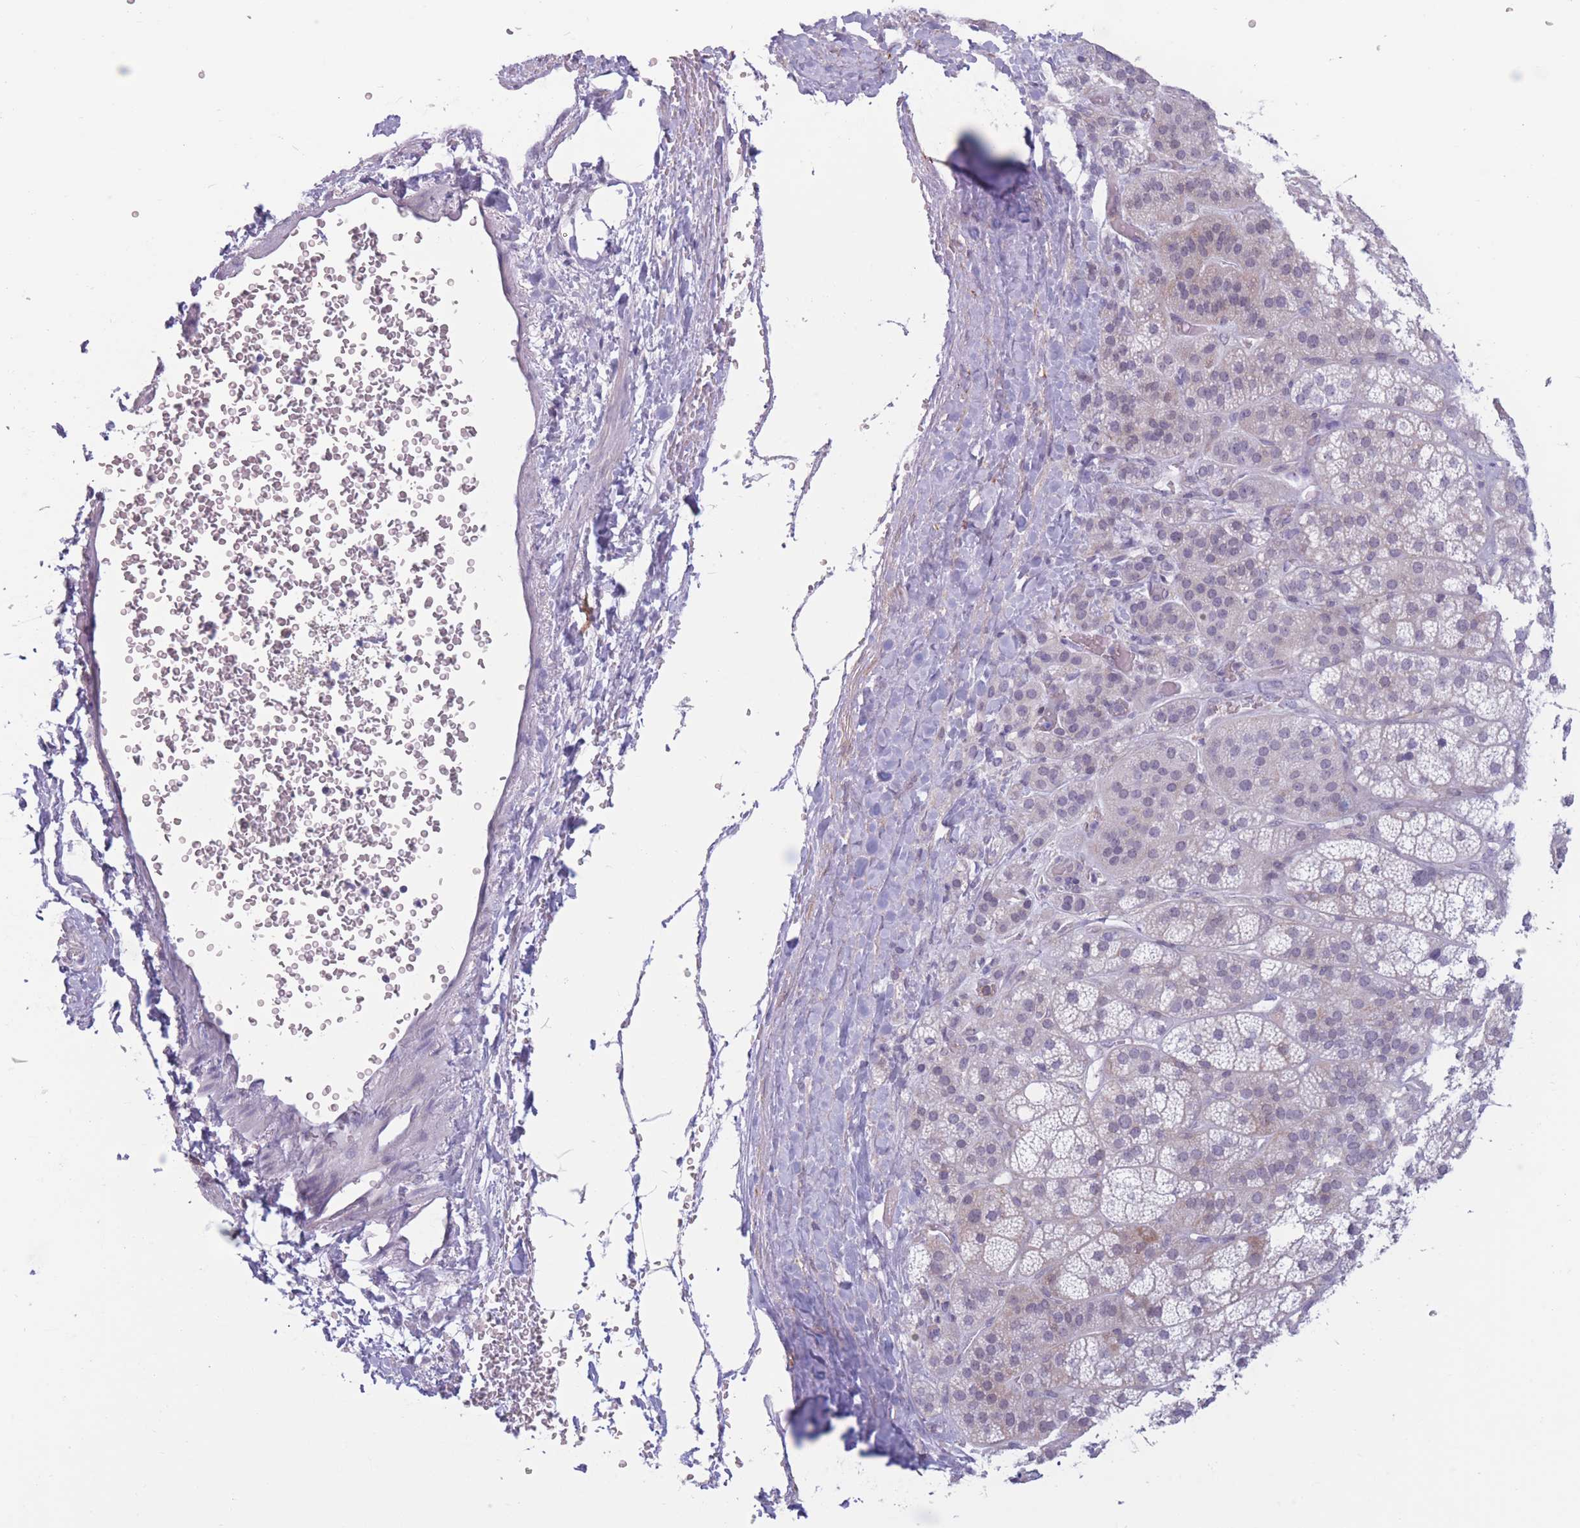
{"staining": {"intensity": "negative", "quantity": "none", "location": "none"}, "tissue": "adrenal gland", "cell_type": "Glandular cells", "image_type": "normal", "snomed": [{"axis": "morphology", "description": "Normal tissue, NOS"}, {"axis": "topography", "description": "Adrenal gland"}], "caption": "A high-resolution photomicrograph shows immunohistochemistry (IHC) staining of unremarkable adrenal gland, which exhibits no significant positivity in glandular cells.", "gene": "PODXL", "patient": {"sex": "female", "age": 70}}